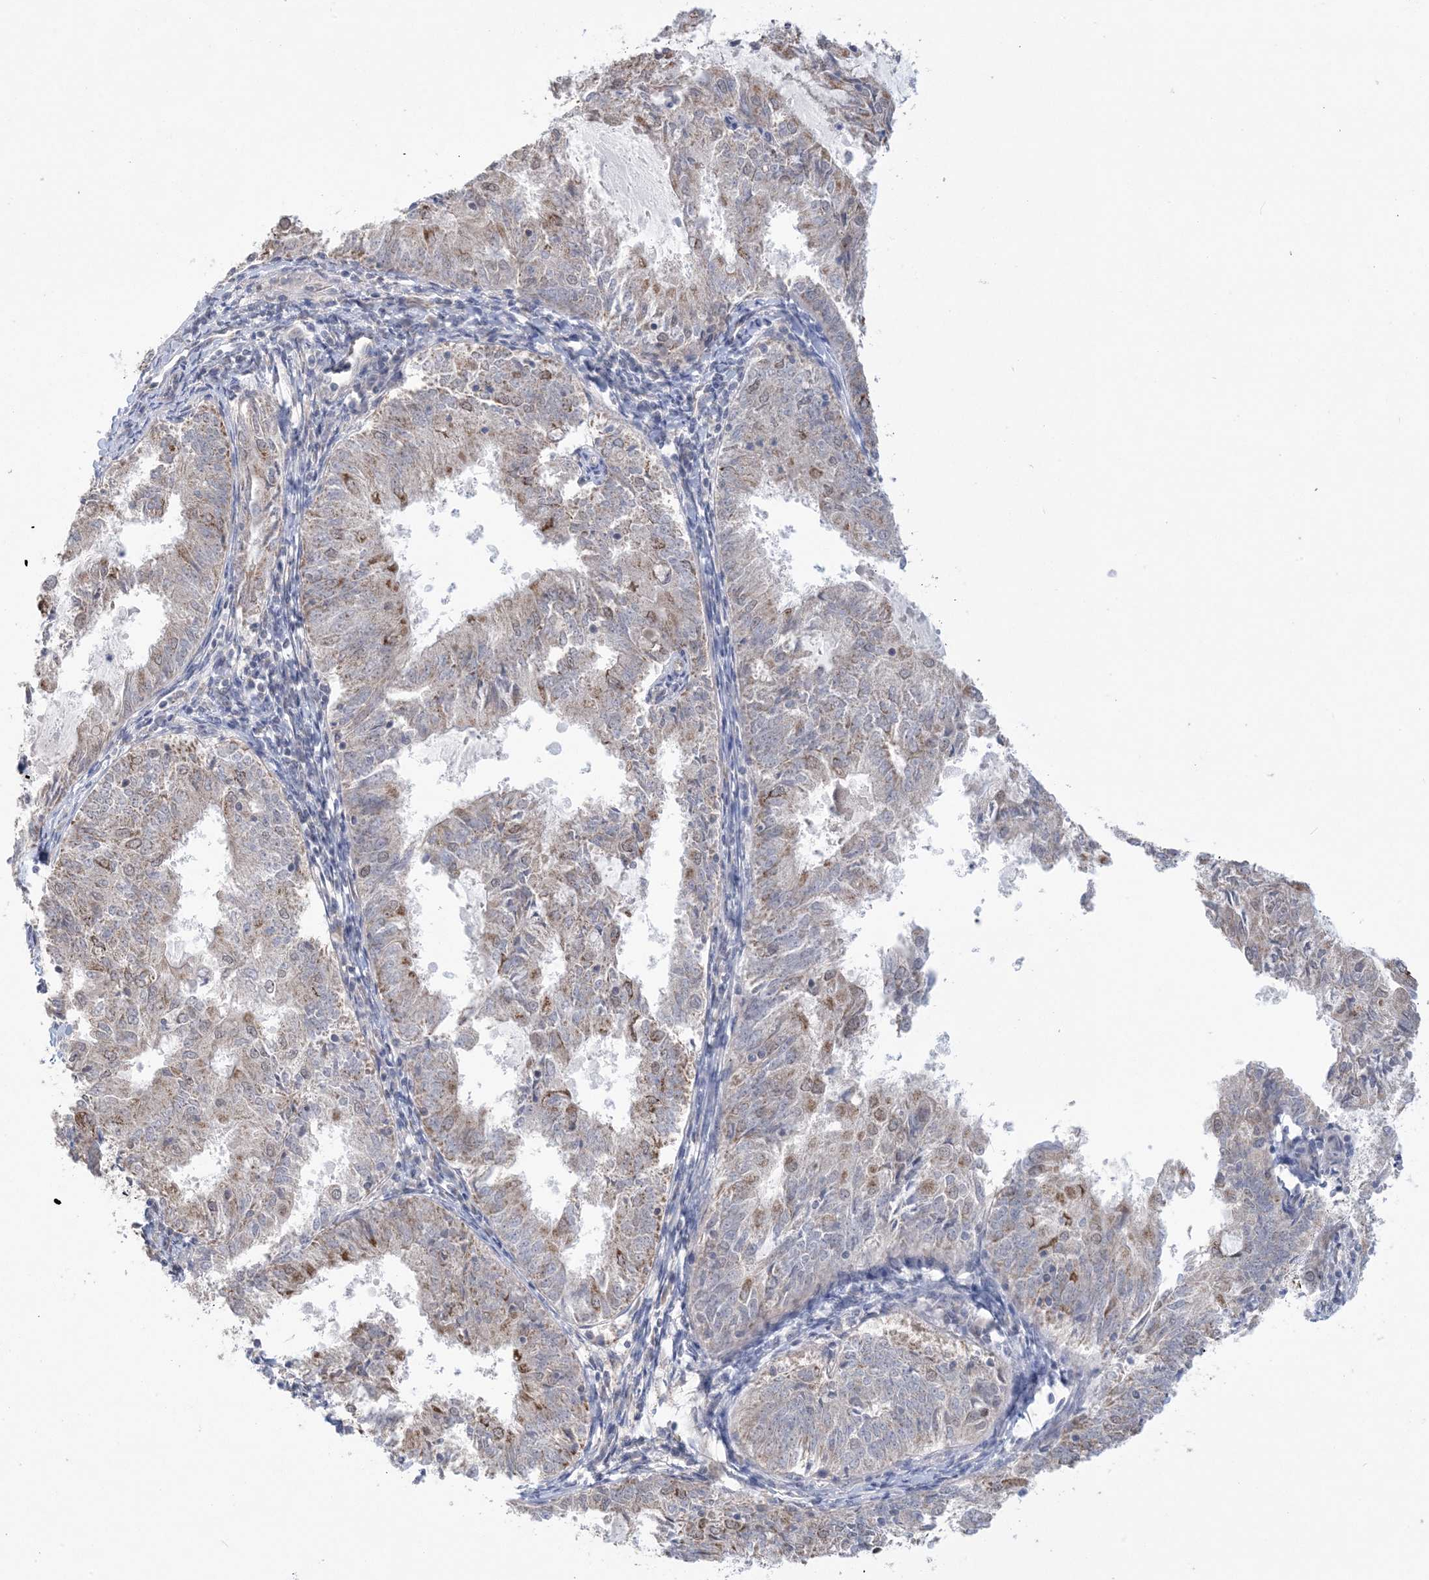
{"staining": {"intensity": "moderate", "quantity": "25%-75%", "location": "cytoplasmic/membranous"}, "tissue": "endometrial cancer", "cell_type": "Tumor cells", "image_type": "cancer", "snomed": [{"axis": "morphology", "description": "Adenocarcinoma, NOS"}, {"axis": "topography", "description": "Endometrium"}], "caption": "Endometrial adenocarcinoma stained for a protein shows moderate cytoplasmic/membranous positivity in tumor cells.", "gene": "TRMT10C", "patient": {"sex": "female", "age": 57}}